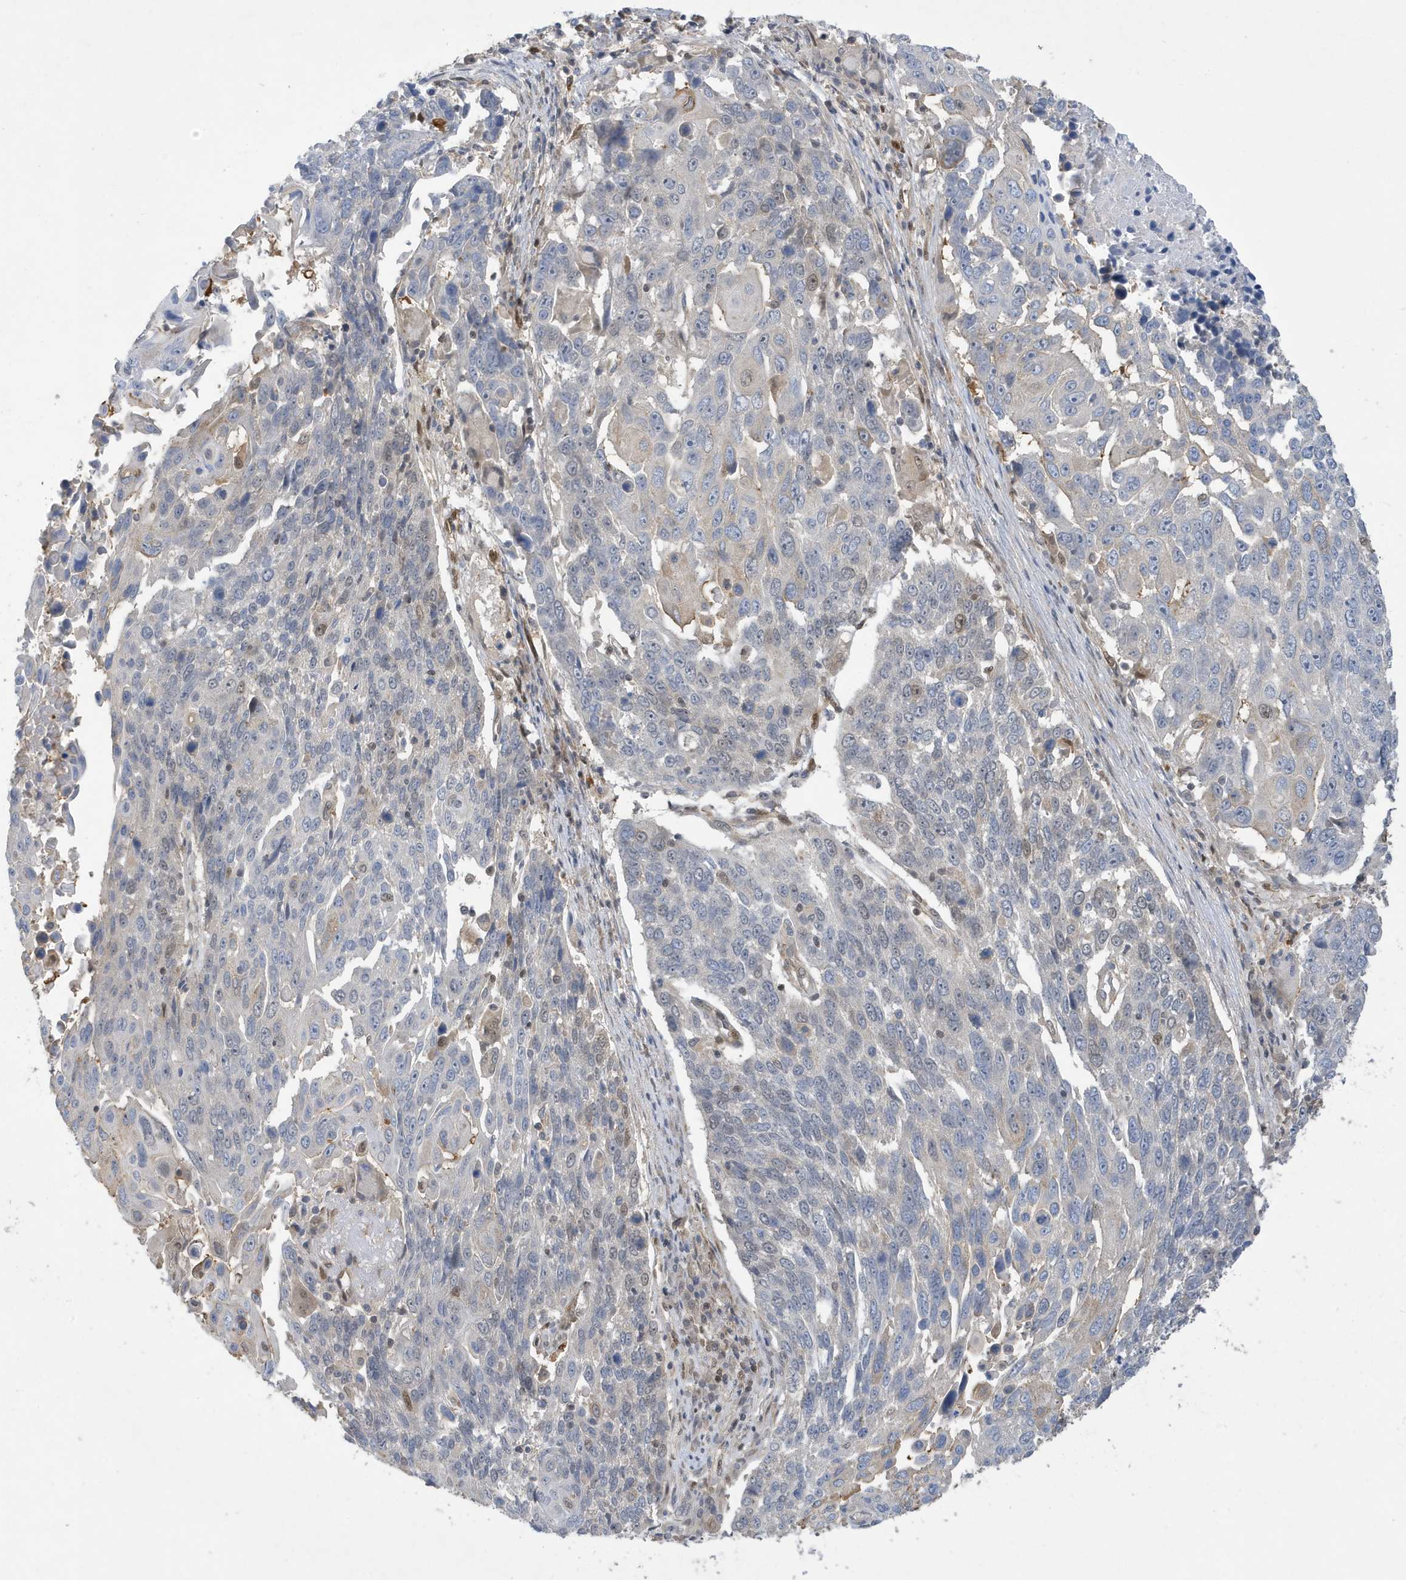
{"staining": {"intensity": "negative", "quantity": "none", "location": "none"}, "tissue": "lung cancer", "cell_type": "Tumor cells", "image_type": "cancer", "snomed": [{"axis": "morphology", "description": "Squamous cell carcinoma, NOS"}, {"axis": "topography", "description": "Lung"}], "caption": "DAB immunohistochemical staining of human lung cancer (squamous cell carcinoma) displays no significant expression in tumor cells.", "gene": "NCOA7", "patient": {"sex": "male", "age": 66}}